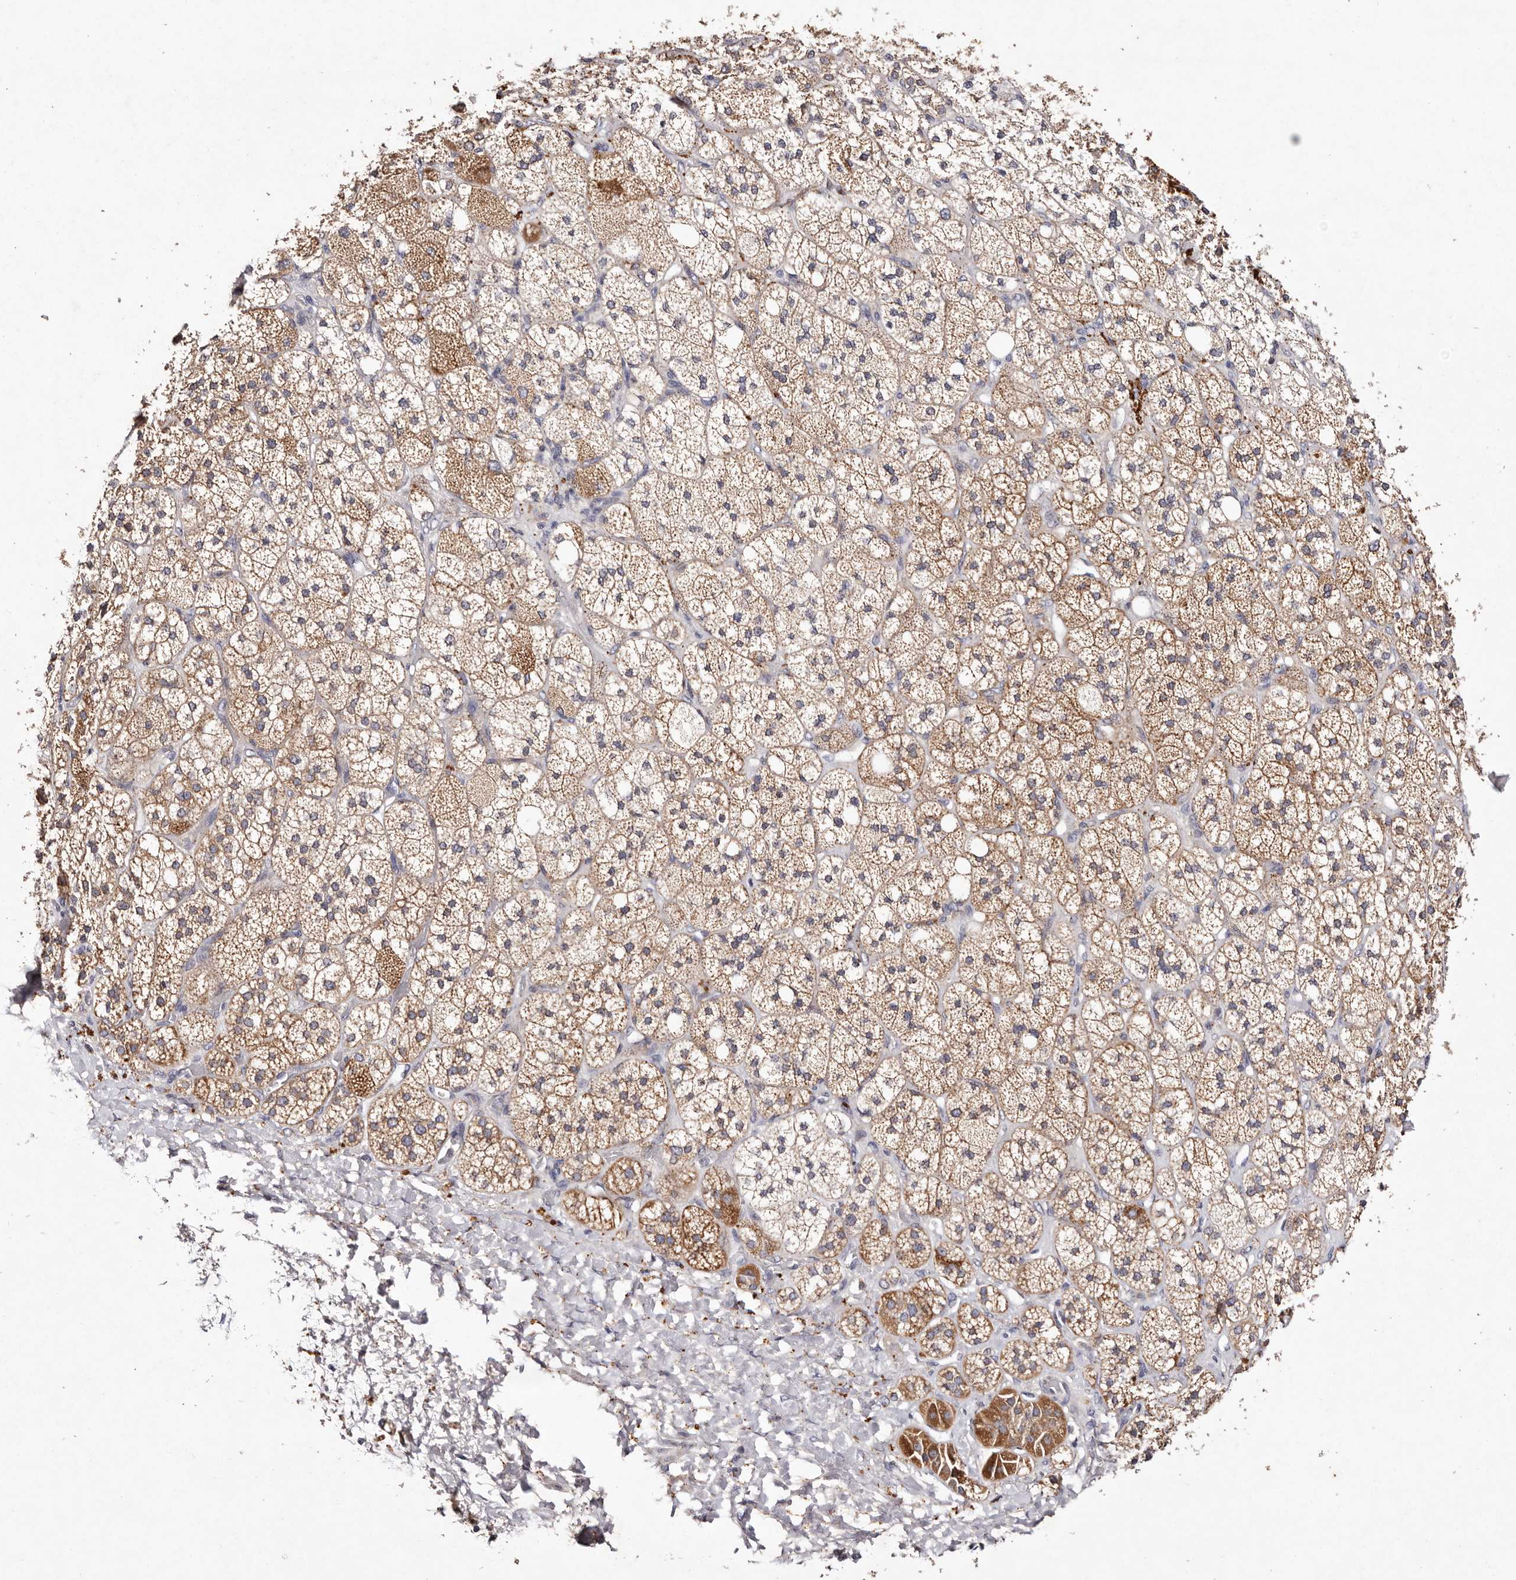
{"staining": {"intensity": "moderate", "quantity": ">75%", "location": "cytoplasmic/membranous"}, "tissue": "adrenal gland", "cell_type": "Glandular cells", "image_type": "normal", "snomed": [{"axis": "morphology", "description": "Normal tissue, NOS"}, {"axis": "topography", "description": "Adrenal gland"}], "caption": "Immunohistochemistry photomicrograph of unremarkable adrenal gland: human adrenal gland stained using IHC reveals medium levels of moderate protein expression localized specifically in the cytoplasmic/membranous of glandular cells, appearing as a cytoplasmic/membranous brown color.", "gene": "TSC2", "patient": {"sex": "male", "age": 61}}